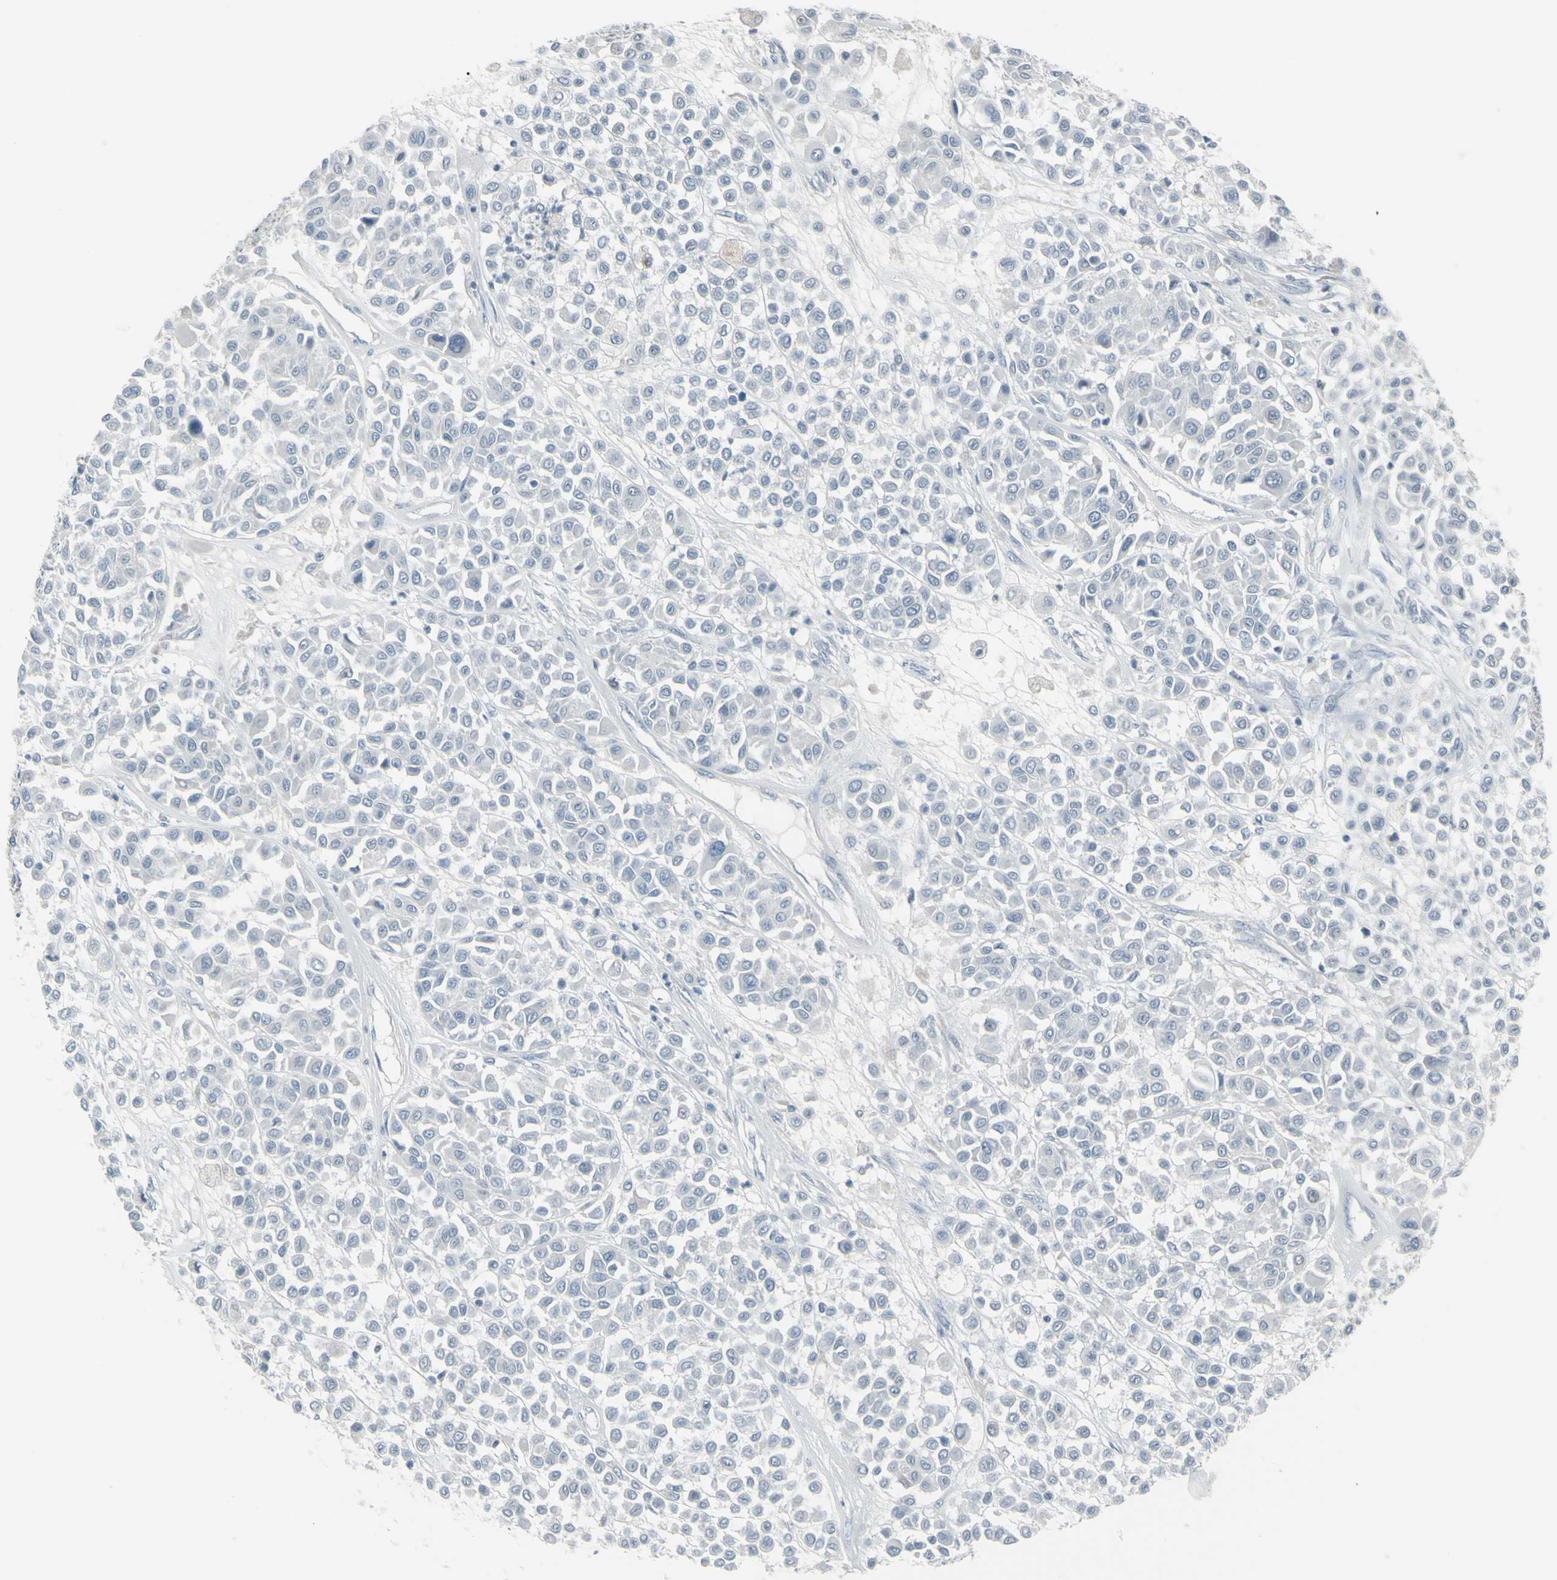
{"staining": {"intensity": "negative", "quantity": "none", "location": "none"}, "tissue": "melanoma", "cell_type": "Tumor cells", "image_type": "cancer", "snomed": [{"axis": "morphology", "description": "Malignant melanoma, Metastatic site"}, {"axis": "topography", "description": "Soft tissue"}], "caption": "Tumor cells show no significant staining in melanoma. (Immunohistochemistry (ihc), brightfield microscopy, high magnification).", "gene": "RAB3A", "patient": {"sex": "male", "age": 41}}